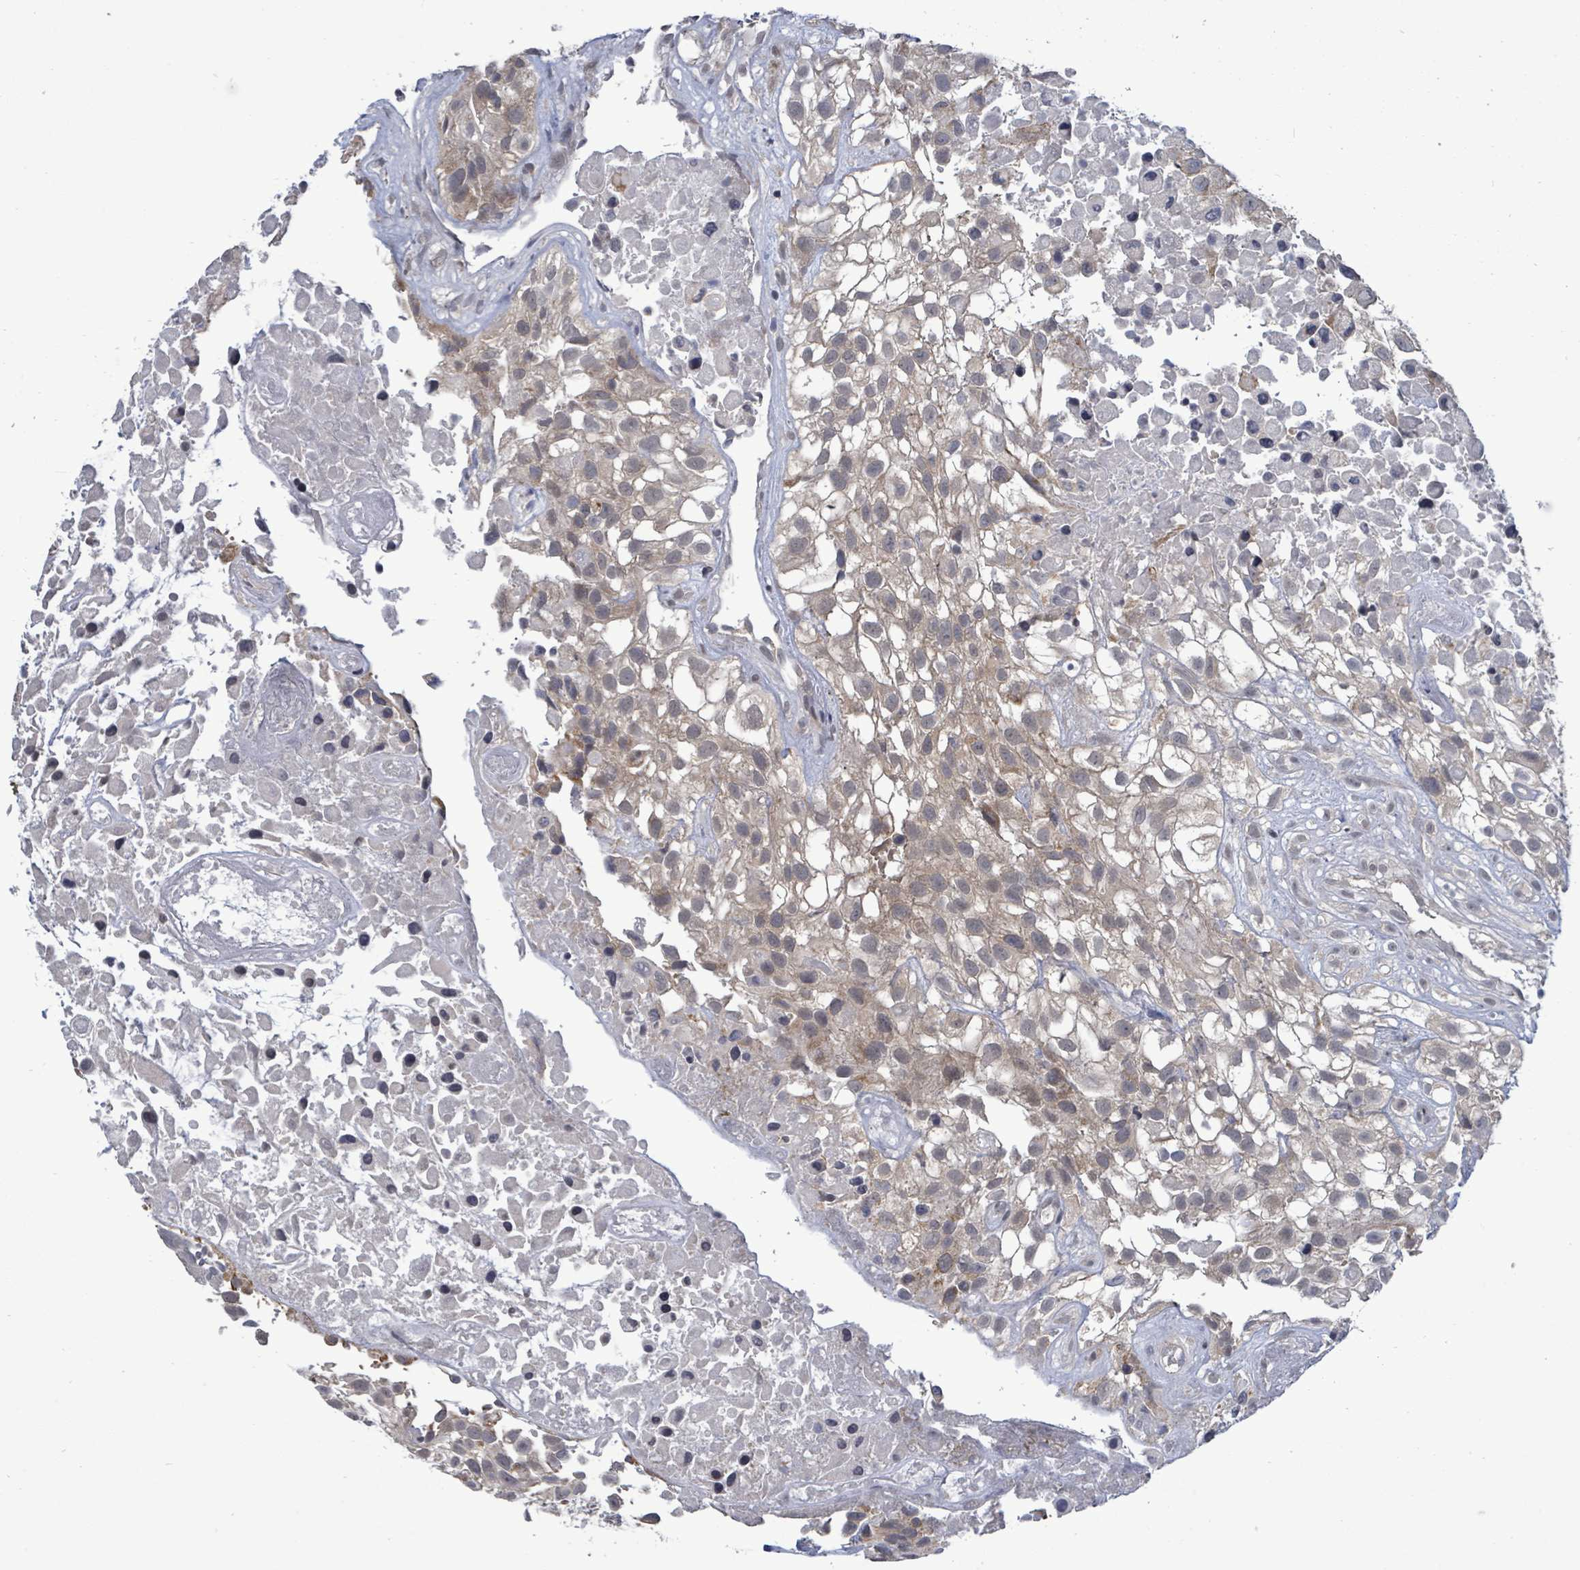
{"staining": {"intensity": "weak", "quantity": ">75%", "location": "cytoplasmic/membranous"}, "tissue": "urothelial cancer", "cell_type": "Tumor cells", "image_type": "cancer", "snomed": [{"axis": "morphology", "description": "Urothelial carcinoma, High grade"}, {"axis": "topography", "description": "Urinary bladder"}], "caption": "Human urothelial carcinoma (high-grade) stained with a protein marker displays weak staining in tumor cells.", "gene": "COQ10B", "patient": {"sex": "male", "age": 56}}